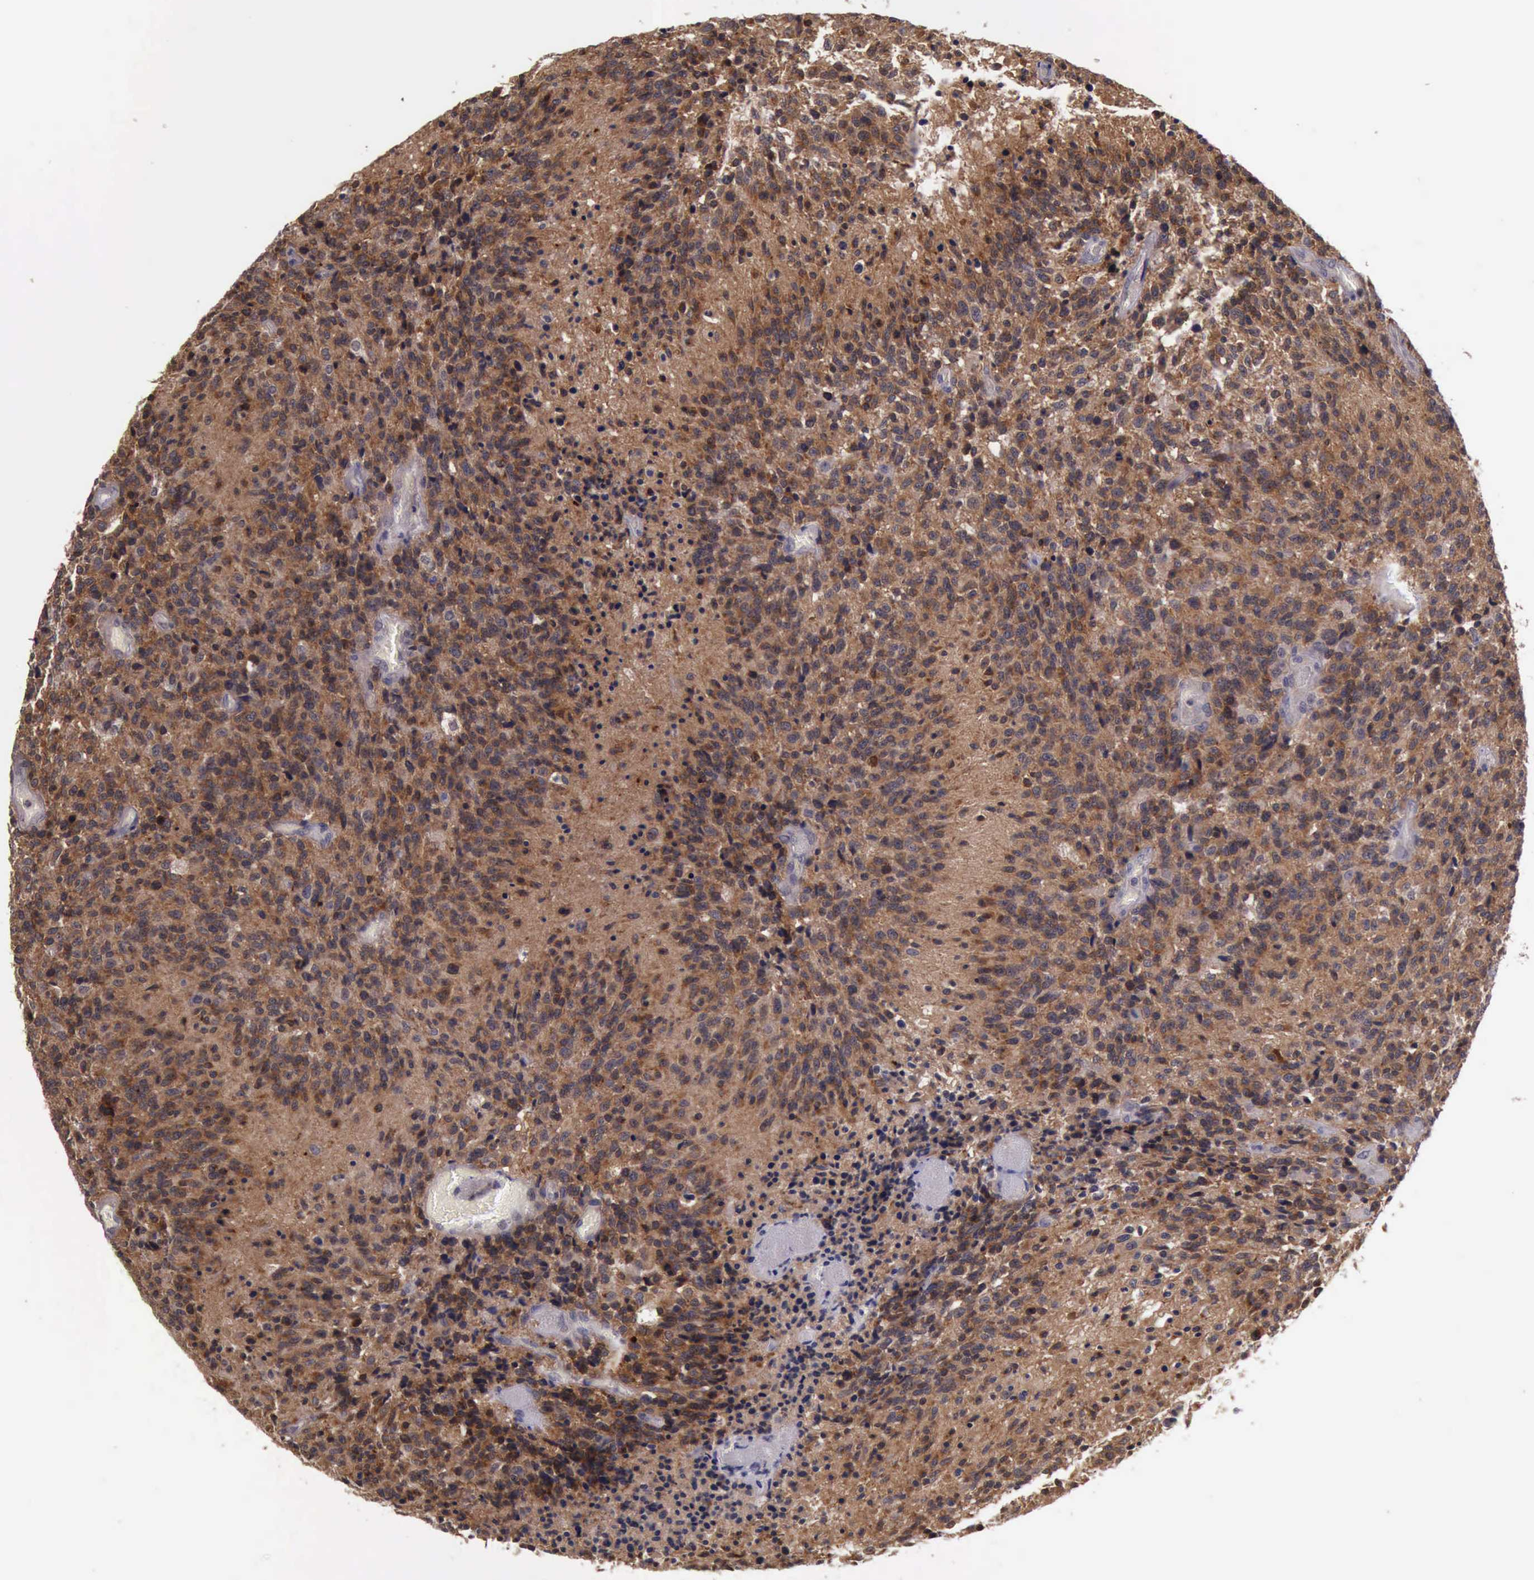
{"staining": {"intensity": "moderate", "quantity": "25%-75%", "location": "cytoplasmic/membranous"}, "tissue": "glioma", "cell_type": "Tumor cells", "image_type": "cancer", "snomed": [{"axis": "morphology", "description": "Glioma, malignant, High grade"}, {"axis": "topography", "description": "Brain"}], "caption": "Immunohistochemistry of malignant glioma (high-grade) displays medium levels of moderate cytoplasmic/membranous staining in approximately 25%-75% of tumor cells.", "gene": "RAB39B", "patient": {"sex": "male", "age": 36}}